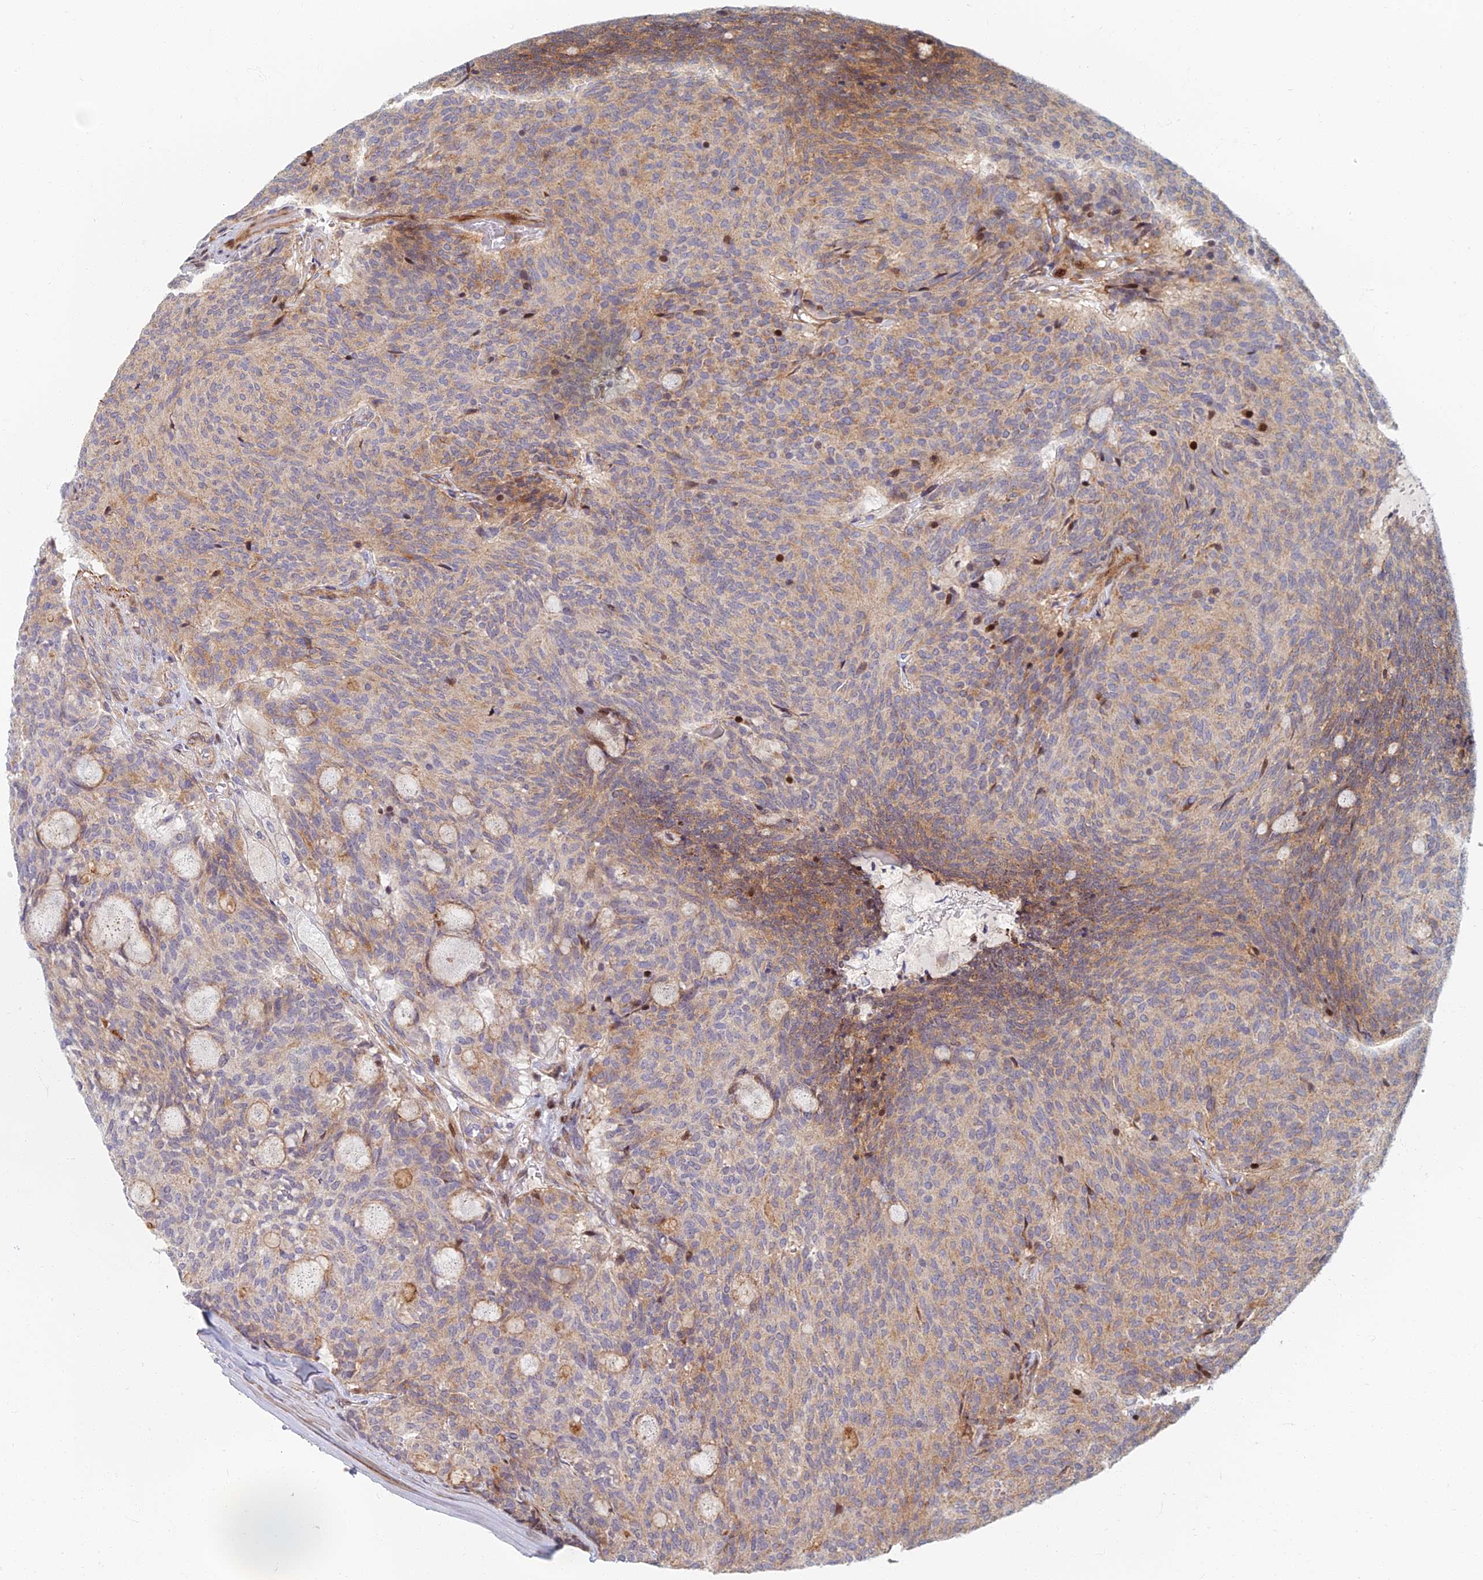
{"staining": {"intensity": "moderate", "quantity": "25%-75%", "location": "cytoplasmic/membranous"}, "tissue": "carcinoid", "cell_type": "Tumor cells", "image_type": "cancer", "snomed": [{"axis": "morphology", "description": "Carcinoid, malignant, NOS"}, {"axis": "topography", "description": "Pancreas"}], "caption": "A medium amount of moderate cytoplasmic/membranous expression is appreciated in about 25%-75% of tumor cells in malignant carcinoid tissue.", "gene": "C15orf40", "patient": {"sex": "female", "age": 54}}